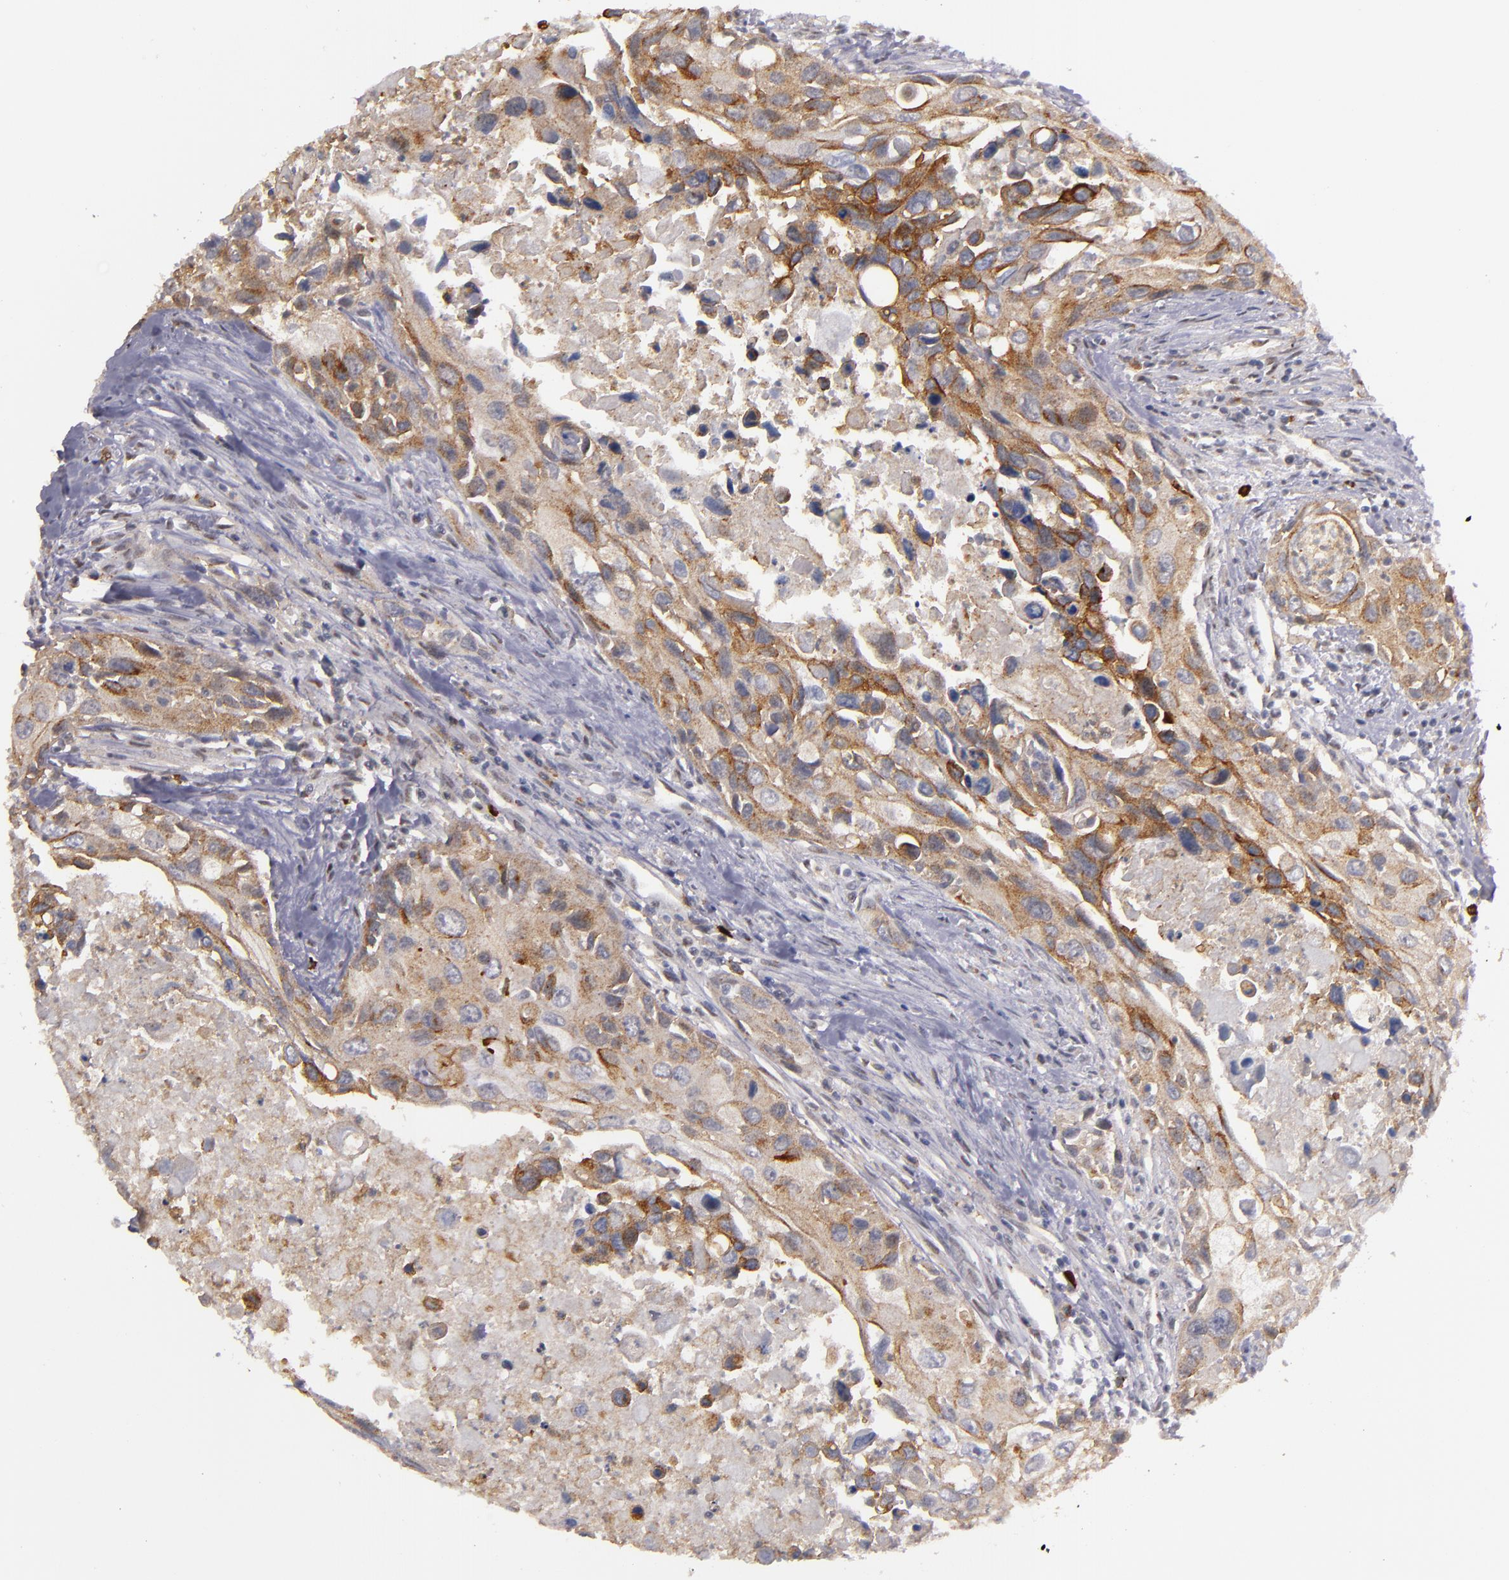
{"staining": {"intensity": "moderate", "quantity": "25%-75%", "location": "cytoplasmic/membranous"}, "tissue": "urothelial cancer", "cell_type": "Tumor cells", "image_type": "cancer", "snomed": [{"axis": "morphology", "description": "Urothelial carcinoma, High grade"}, {"axis": "topography", "description": "Urinary bladder"}], "caption": "Moderate cytoplasmic/membranous protein staining is identified in approximately 25%-75% of tumor cells in urothelial cancer. Using DAB (brown) and hematoxylin (blue) stains, captured at high magnification using brightfield microscopy.", "gene": "STX3", "patient": {"sex": "male", "age": 71}}